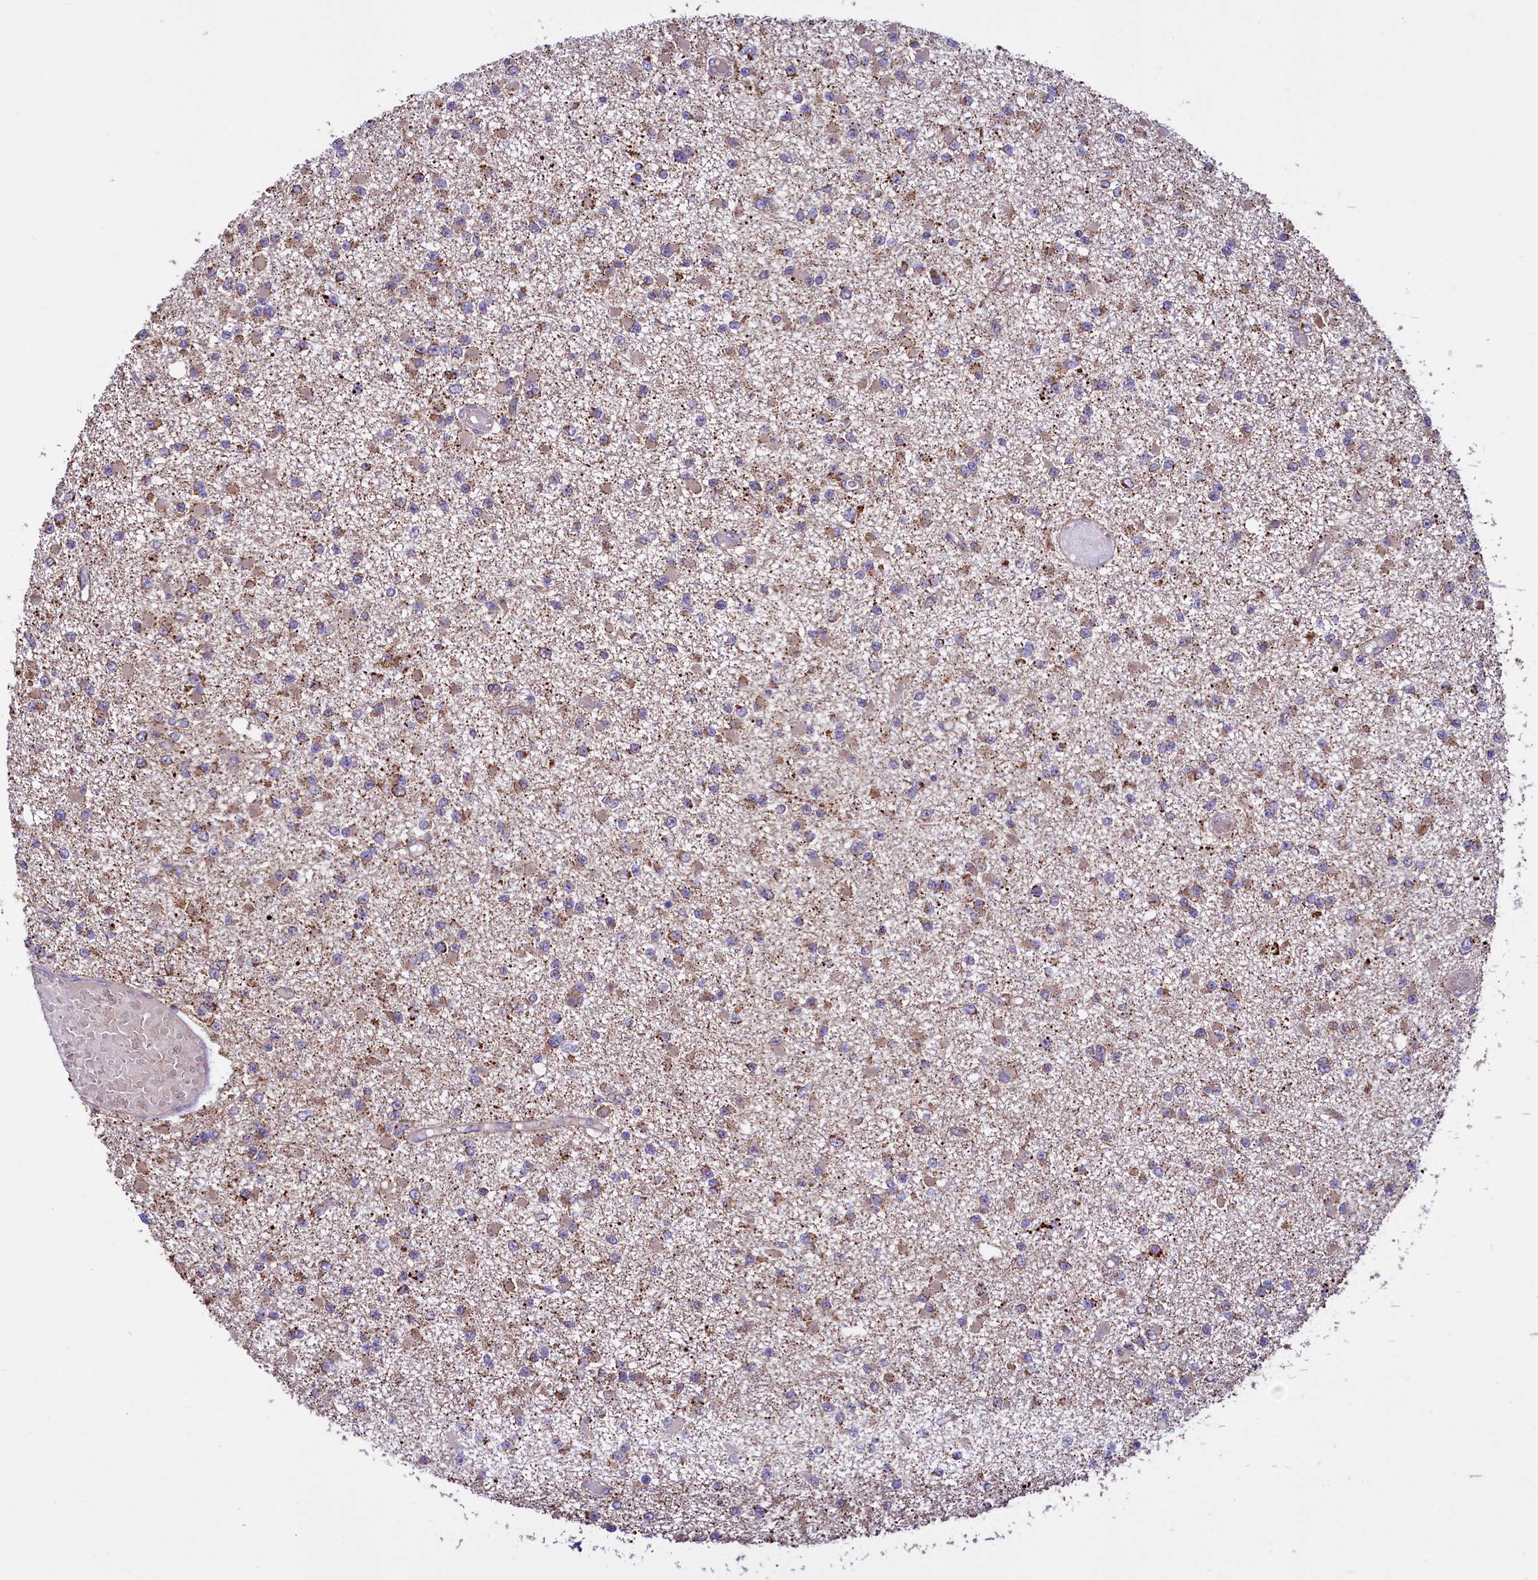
{"staining": {"intensity": "moderate", "quantity": "<25%", "location": "cytoplasmic/membranous"}, "tissue": "glioma", "cell_type": "Tumor cells", "image_type": "cancer", "snomed": [{"axis": "morphology", "description": "Glioma, malignant, Low grade"}, {"axis": "topography", "description": "Brain"}], "caption": "Immunohistochemistry image of neoplastic tissue: malignant glioma (low-grade) stained using immunohistochemistry reveals low levels of moderate protein expression localized specifically in the cytoplasmic/membranous of tumor cells, appearing as a cytoplasmic/membranous brown color.", "gene": "STARD5", "patient": {"sex": "female", "age": 22}}